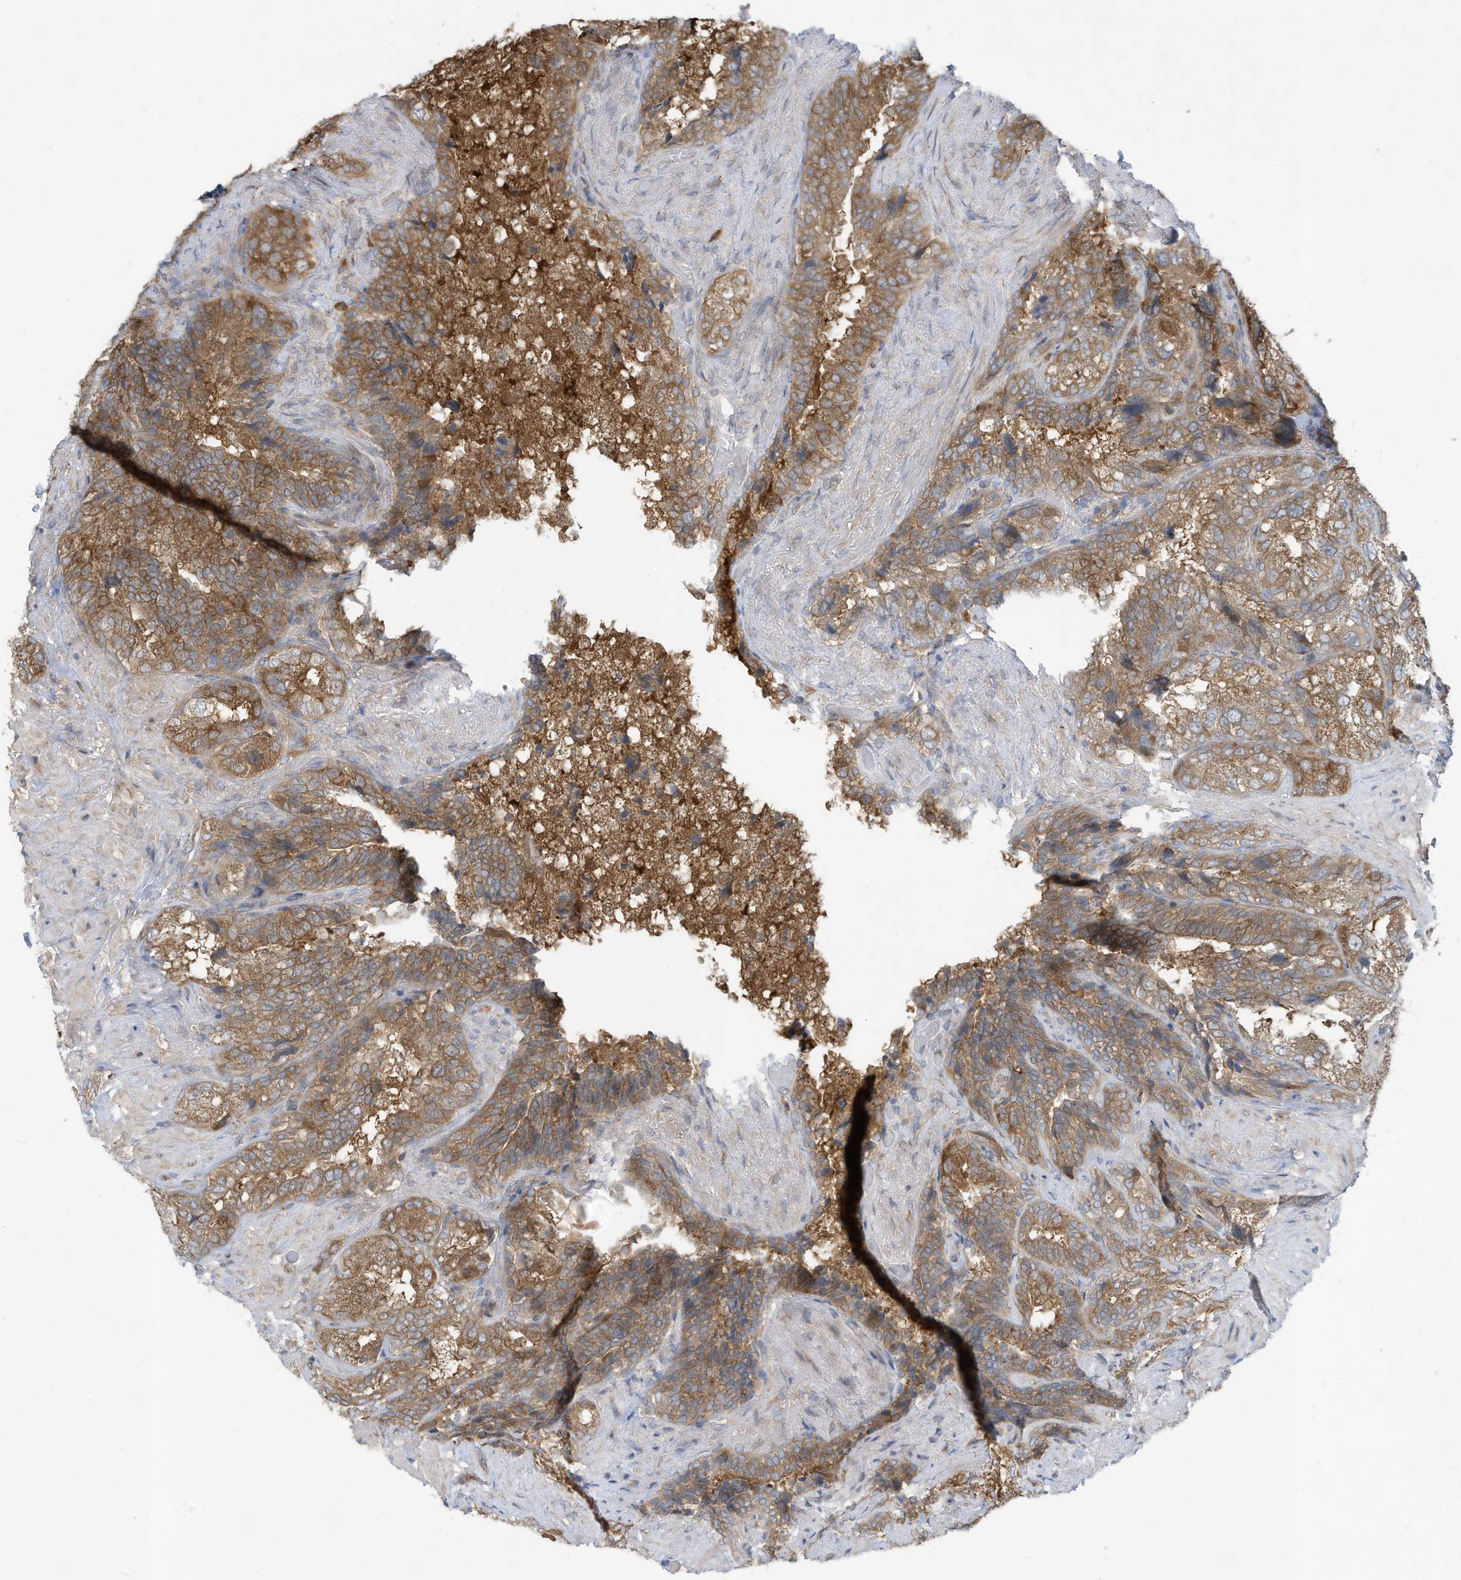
{"staining": {"intensity": "moderate", "quantity": ">75%", "location": "cytoplasmic/membranous"}, "tissue": "seminal vesicle", "cell_type": "Glandular cells", "image_type": "normal", "snomed": [{"axis": "morphology", "description": "Normal tissue, NOS"}, {"axis": "topography", "description": "Seminal veicle"}, {"axis": "topography", "description": "Peripheral nerve tissue"}], "caption": "Moderate cytoplasmic/membranous staining for a protein is present in approximately >75% of glandular cells of benign seminal vesicle using immunohistochemistry.", "gene": "USE1", "patient": {"sex": "male", "age": 63}}